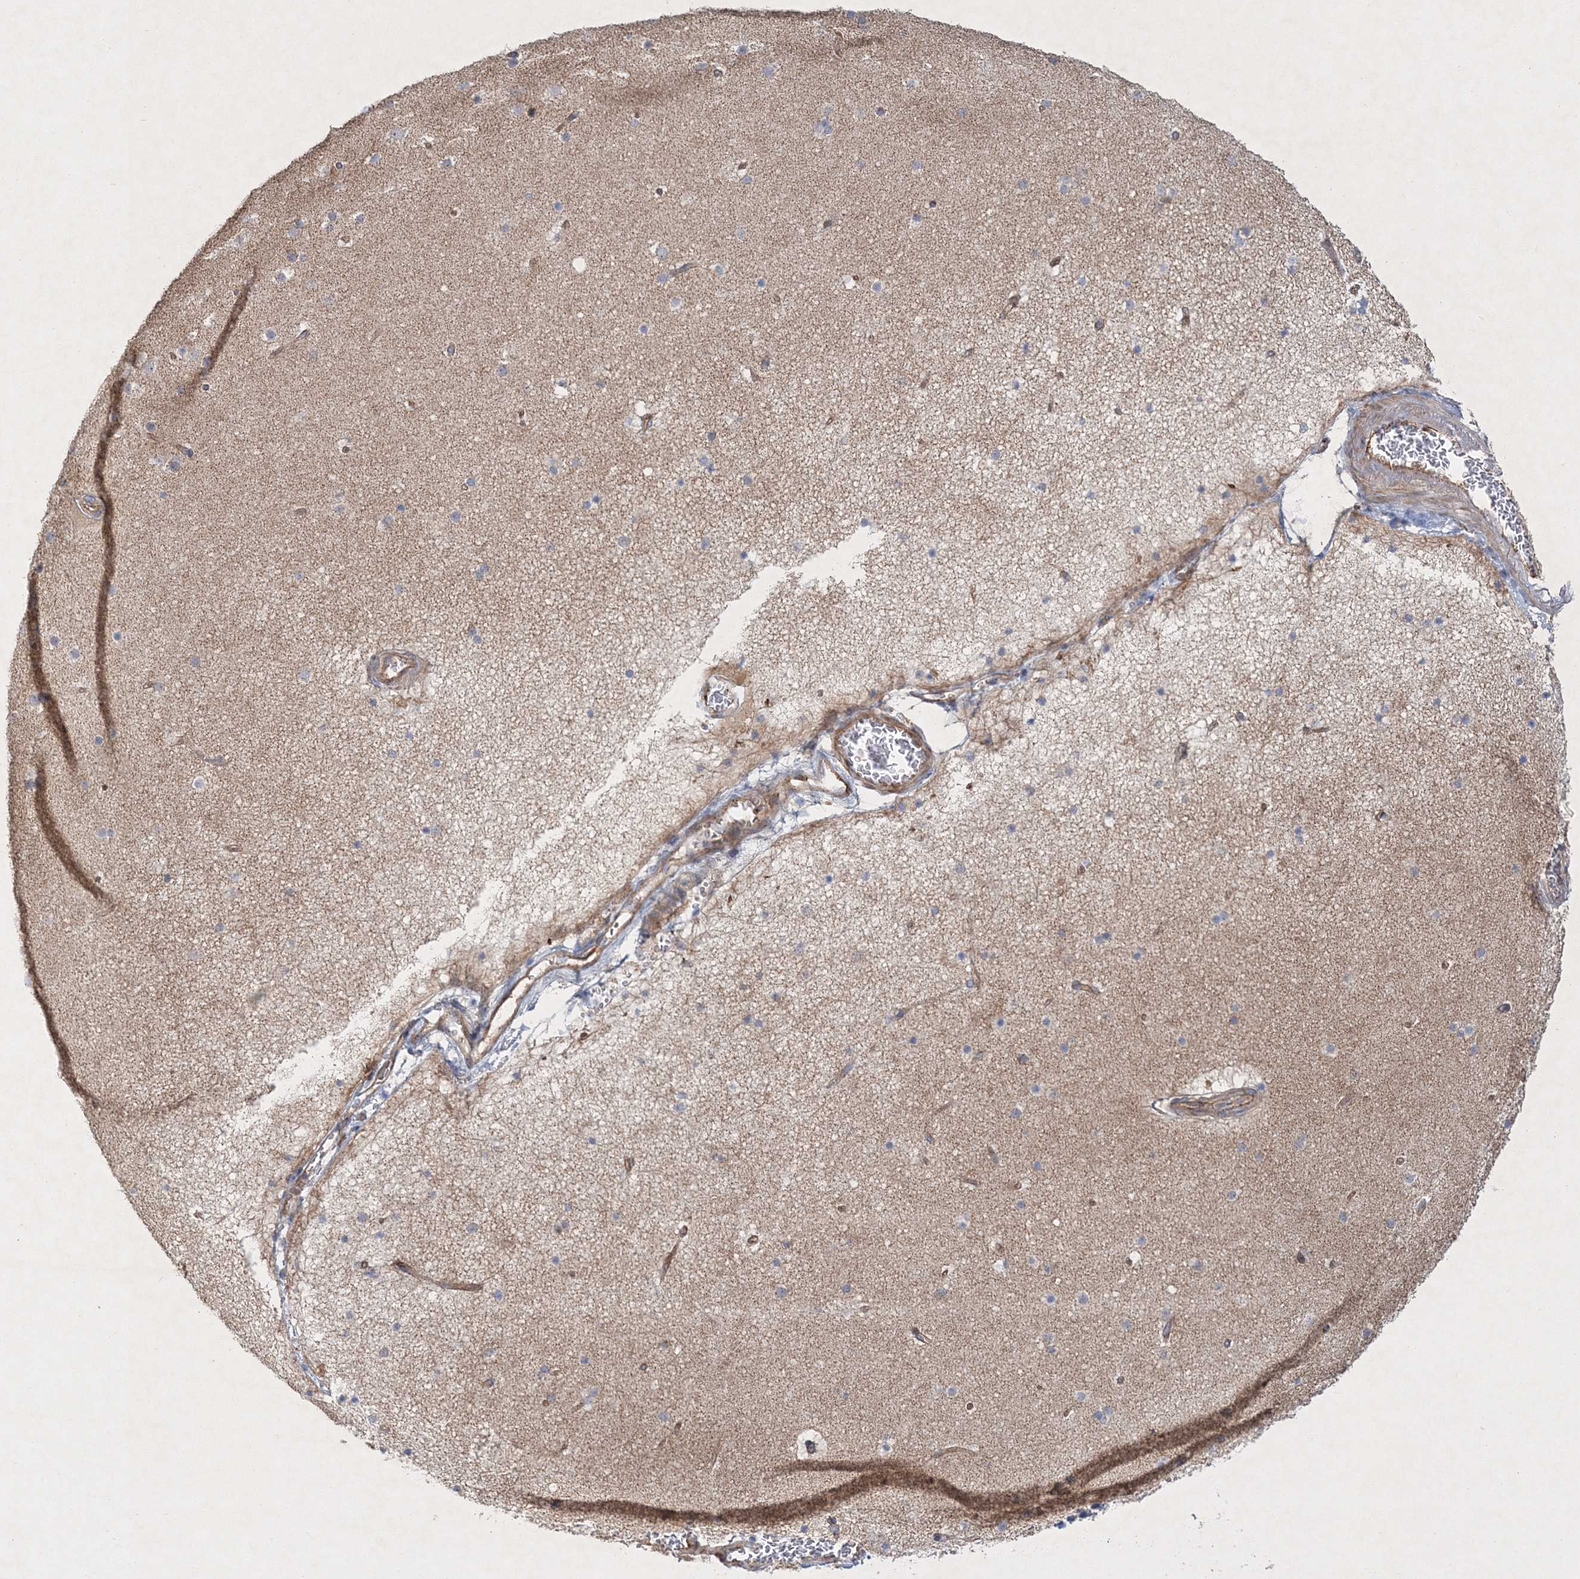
{"staining": {"intensity": "moderate", "quantity": ">75%", "location": "cytoplasmic/membranous"}, "tissue": "cerebral cortex", "cell_type": "Endothelial cells", "image_type": "normal", "snomed": [{"axis": "morphology", "description": "Normal tissue, NOS"}, {"axis": "topography", "description": "Cerebral cortex"}], "caption": "Moderate cytoplasmic/membranous protein expression is present in approximately >75% of endothelial cells in cerebral cortex.", "gene": "ZFYVE16", "patient": {"sex": "male", "age": 57}}